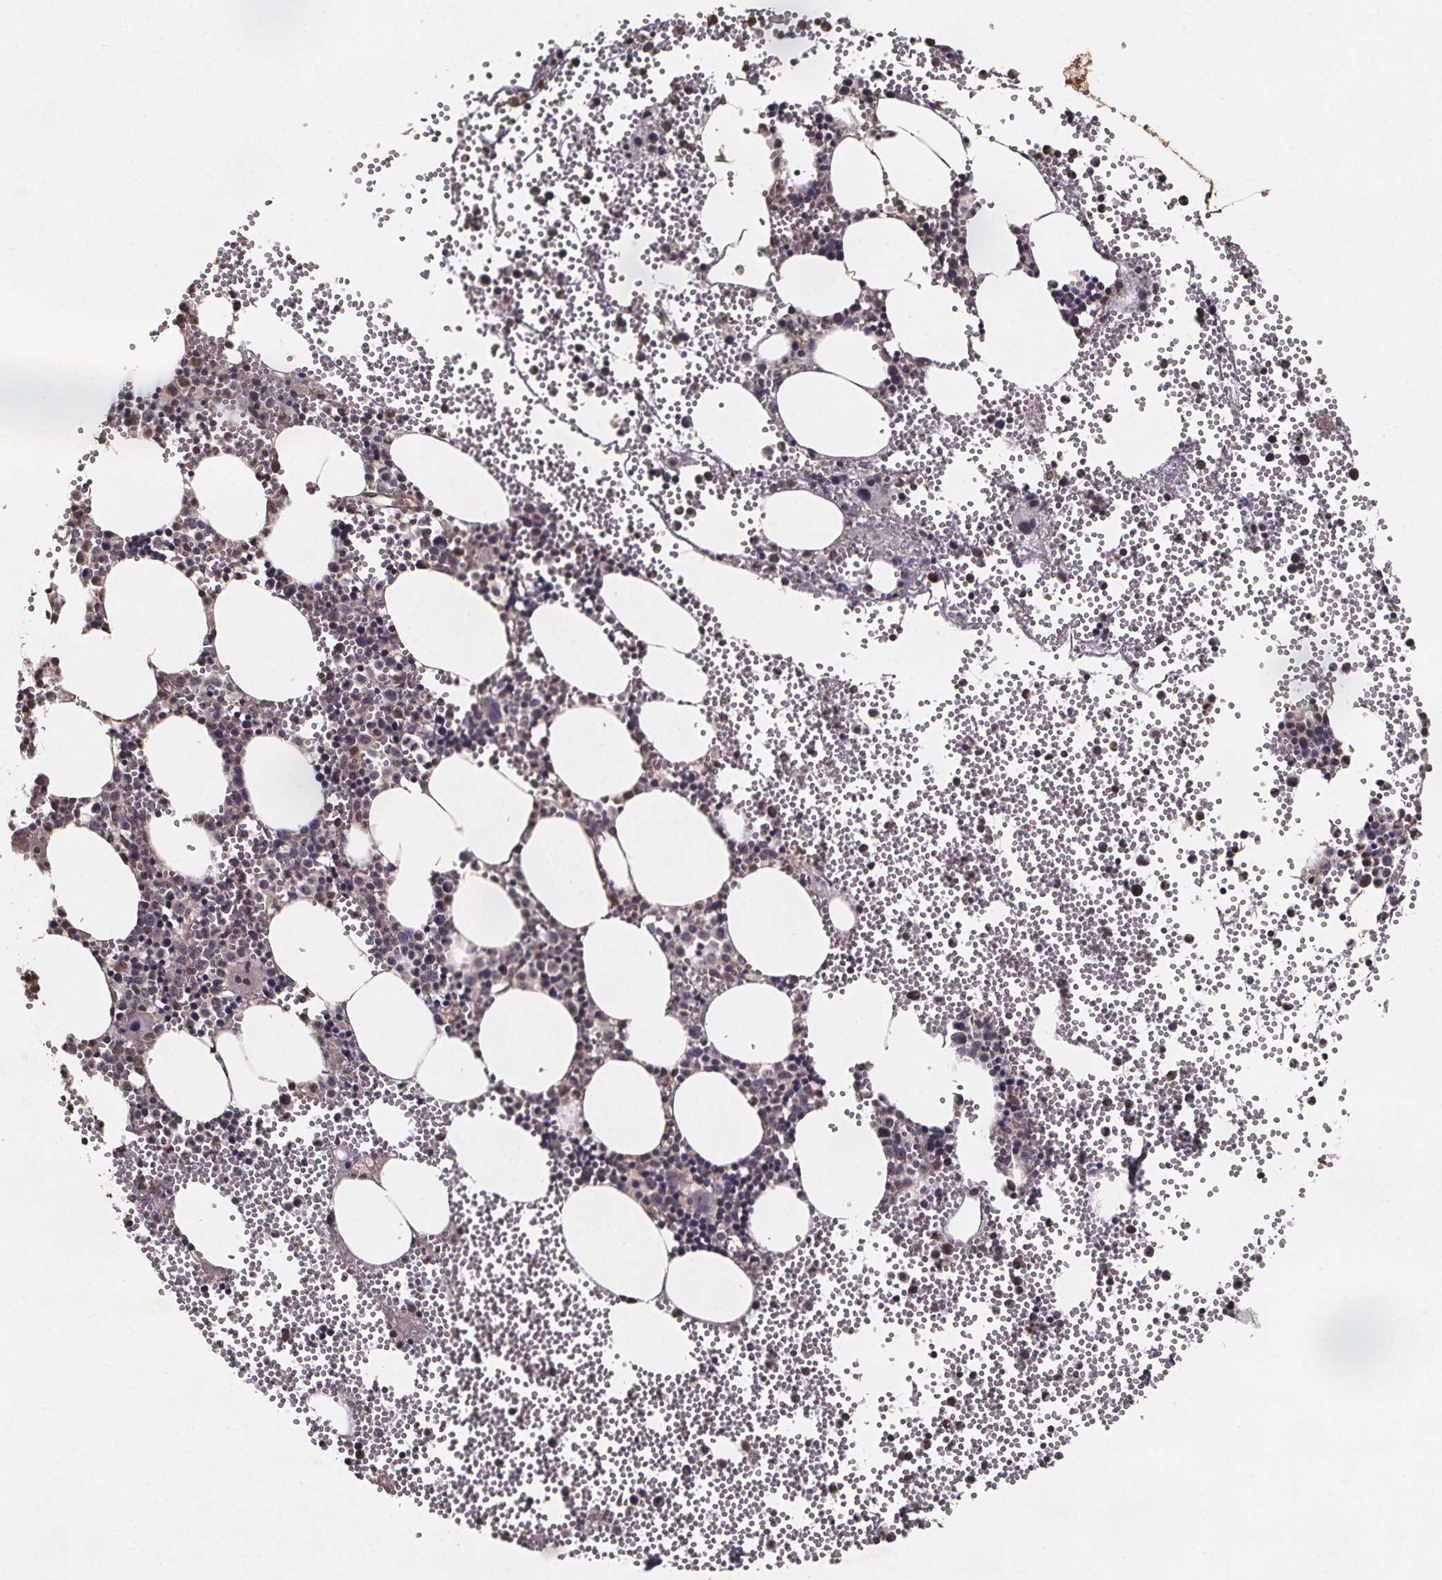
{"staining": {"intensity": "moderate", "quantity": "<25%", "location": "cytoplasmic/membranous,nuclear"}, "tissue": "bone marrow", "cell_type": "Hematopoietic cells", "image_type": "normal", "snomed": [{"axis": "morphology", "description": "Normal tissue, NOS"}, {"axis": "topography", "description": "Bone marrow"}], "caption": "Bone marrow stained for a protein (brown) reveals moderate cytoplasmic/membranous,nuclear positive staining in approximately <25% of hematopoietic cells.", "gene": "ZNF879", "patient": {"sex": "male", "age": 89}}